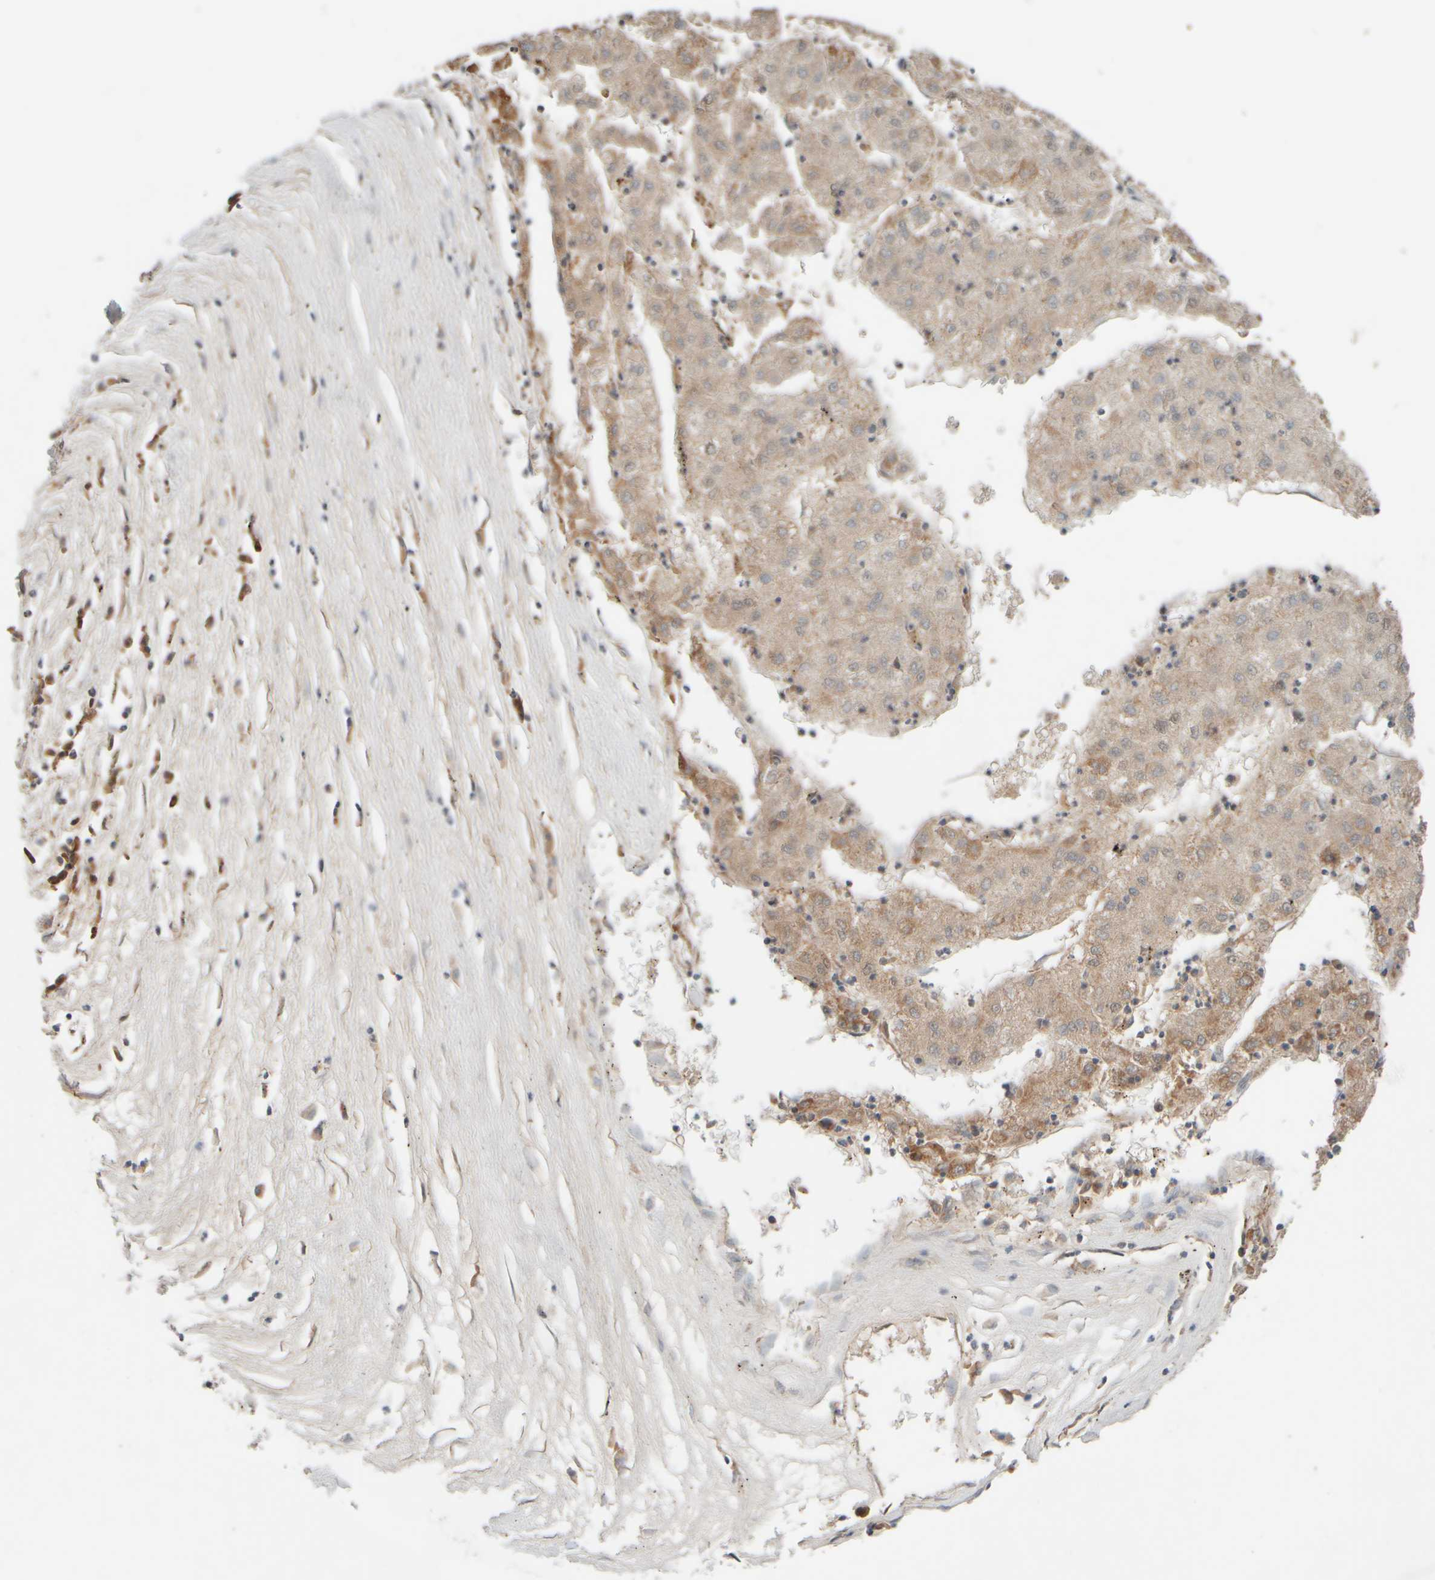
{"staining": {"intensity": "weak", "quantity": ">75%", "location": "cytoplasmic/membranous"}, "tissue": "liver cancer", "cell_type": "Tumor cells", "image_type": "cancer", "snomed": [{"axis": "morphology", "description": "Carcinoma, Hepatocellular, NOS"}, {"axis": "topography", "description": "Liver"}], "caption": "IHC (DAB (3,3'-diaminobenzidine)) staining of human liver hepatocellular carcinoma shows weak cytoplasmic/membranous protein positivity in about >75% of tumor cells. (DAB IHC, brown staining for protein, blue staining for nuclei).", "gene": "EIF2B3", "patient": {"sex": "male", "age": 72}}